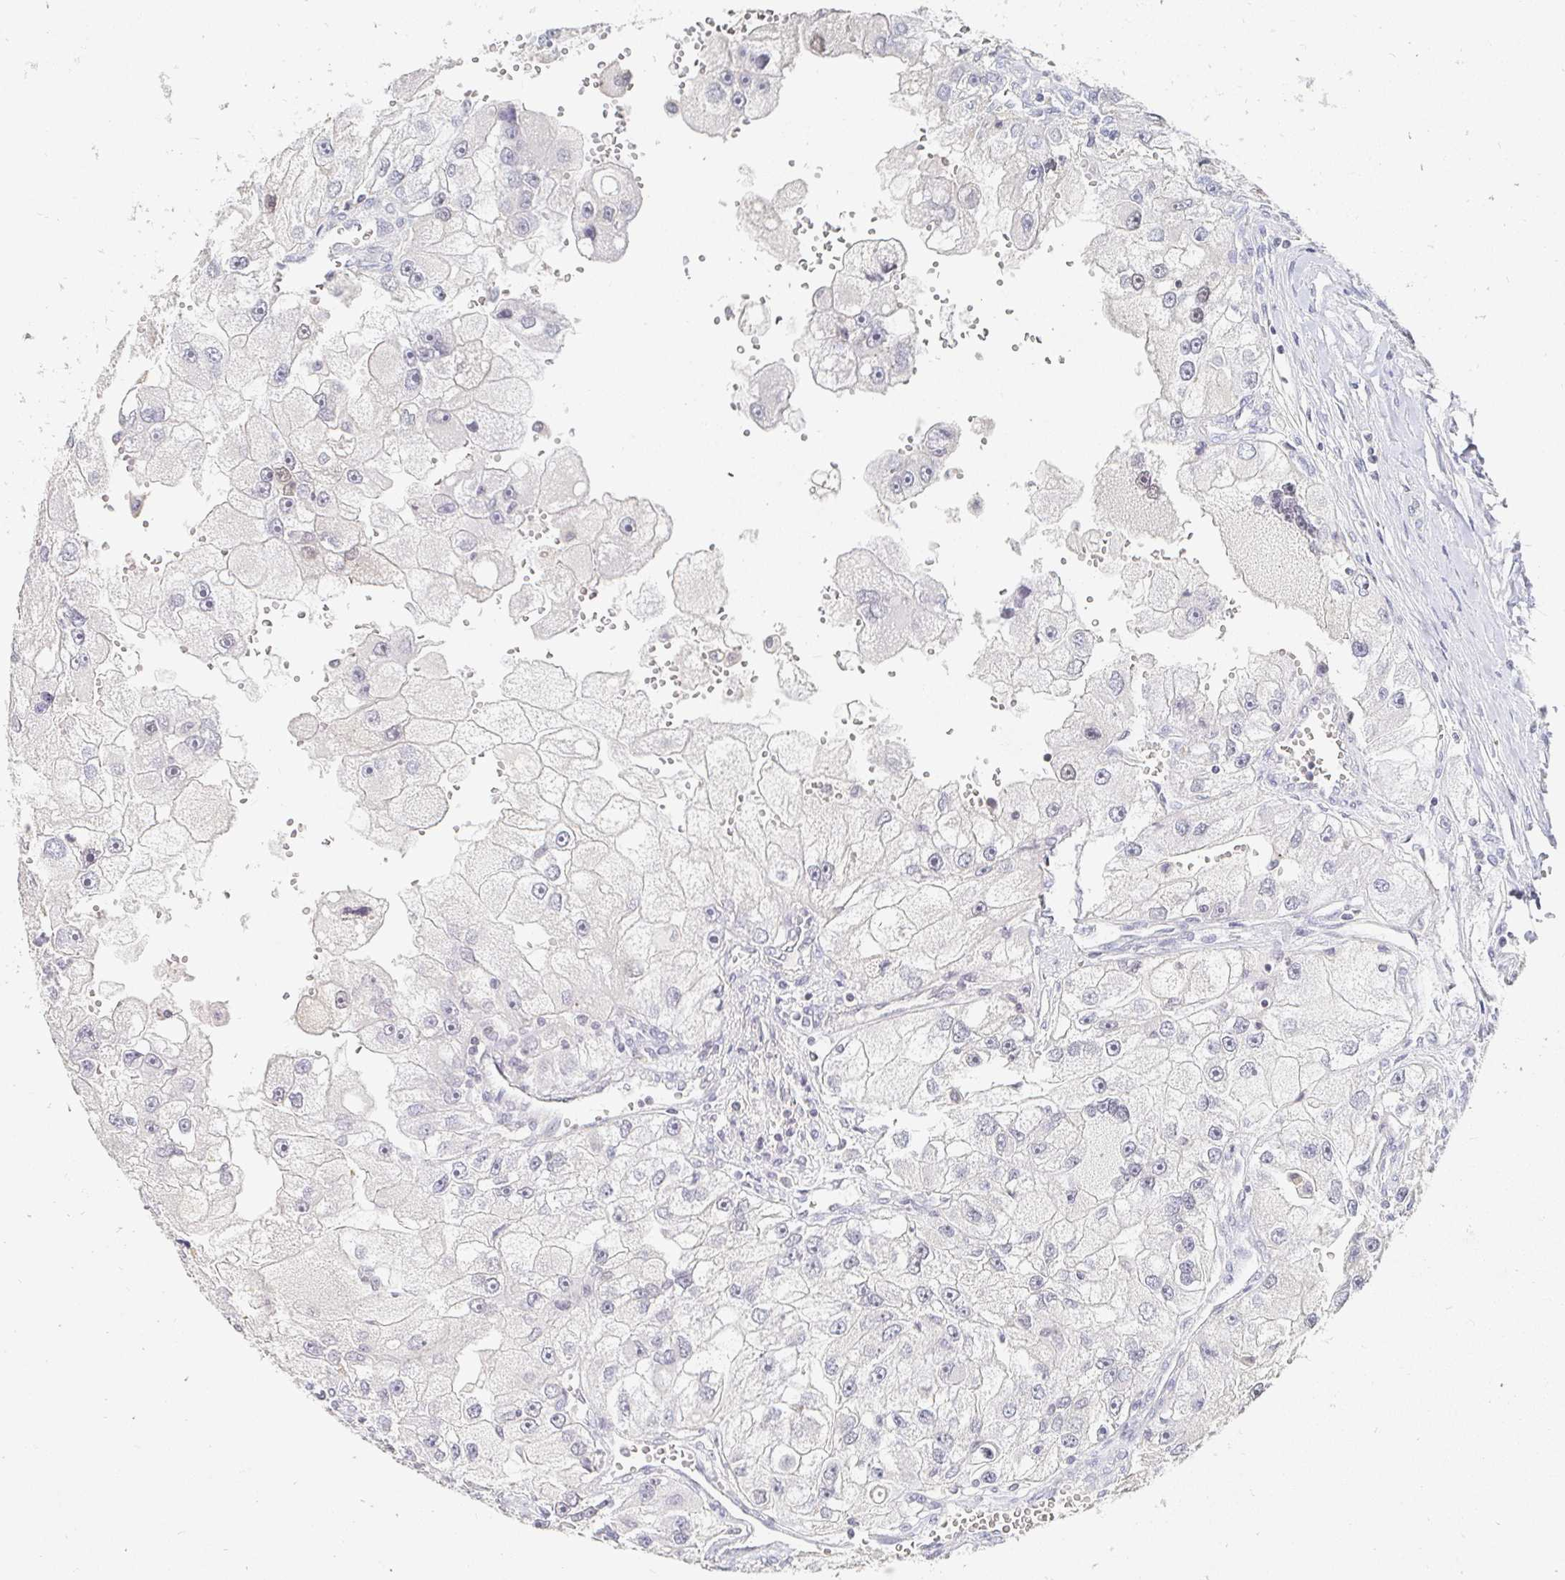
{"staining": {"intensity": "negative", "quantity": "none", "location": "none"}, "tissue": "renal cancer", "cell_type": "Tumor cells", "image_type": "cancer", "snomed": [{"axis": "morphology", "description": "Adenocarcinoma, NOS"}, {"axis": "topography", "description": "Kidney"}], "caption": "Tumor cells show no significant staining in renal adenocarcinoma.", "gene": "NME9", "patient": {"sex": "male", "age": 63}}